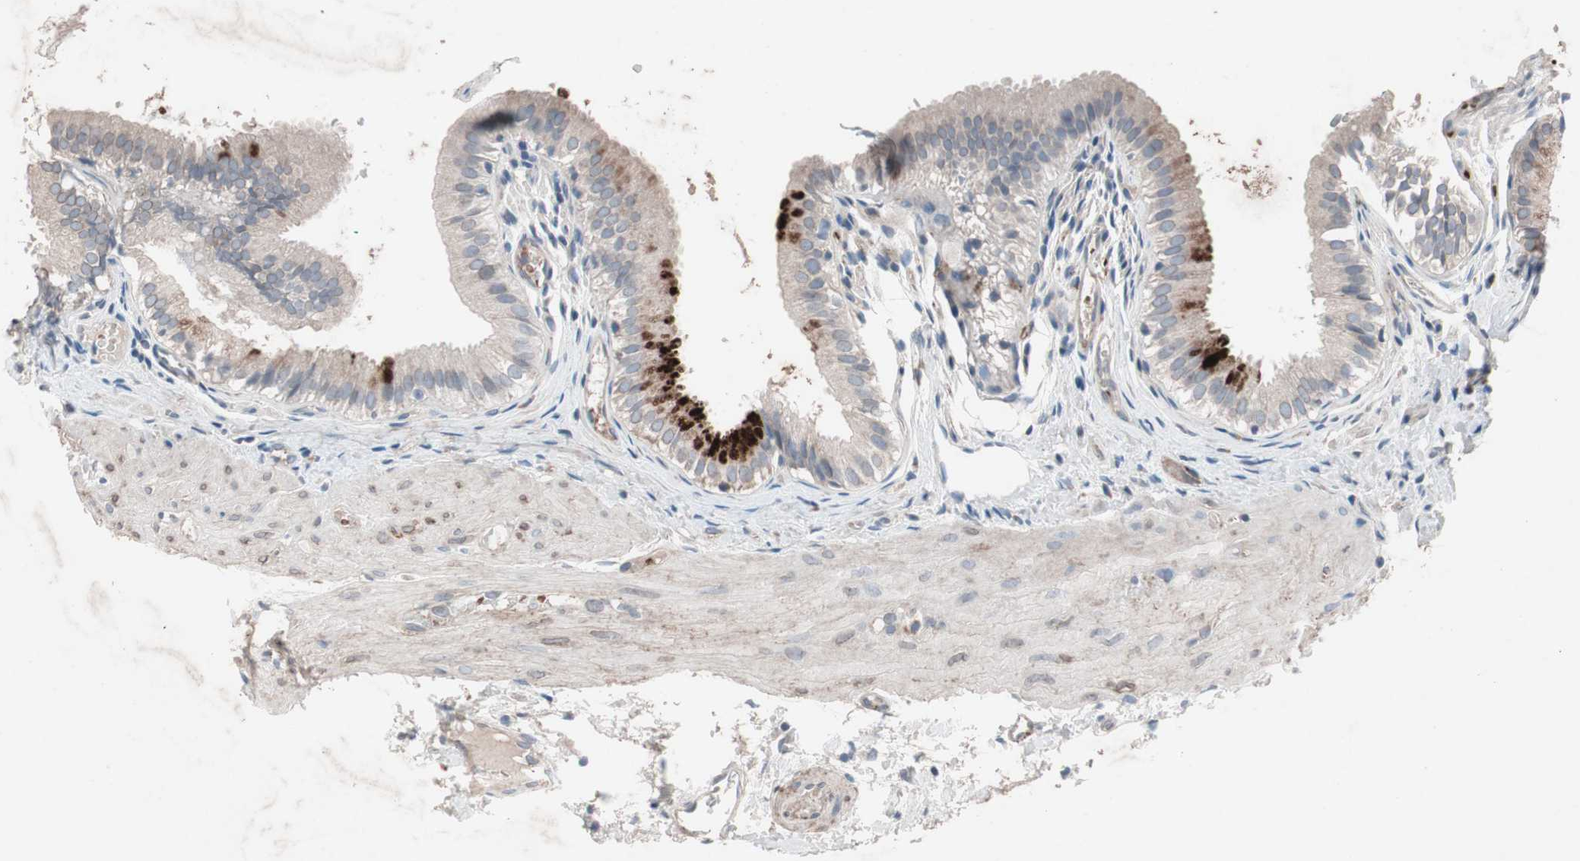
{"staining": {"intensity": "strong", "quantity": "<25%", "location": "cytoplasmic/membranous"}, "tissue": "gallbladder", "cell_type": "Glandular cells", "image_type": "normal", "snomed": [{"axis": "morphology", "description": "Normal tissue, NOS"}, {"axis": "topography", "description": "Gallbladder"}], "caption": "Gallbladder stained with immunohistochemistry (IHC) exhibits strong cytoplasmic/membranous expression in approximately <25% of glandular cells.", "gene": "GRB7", "patient": {"sex": "female", "age": 26}}